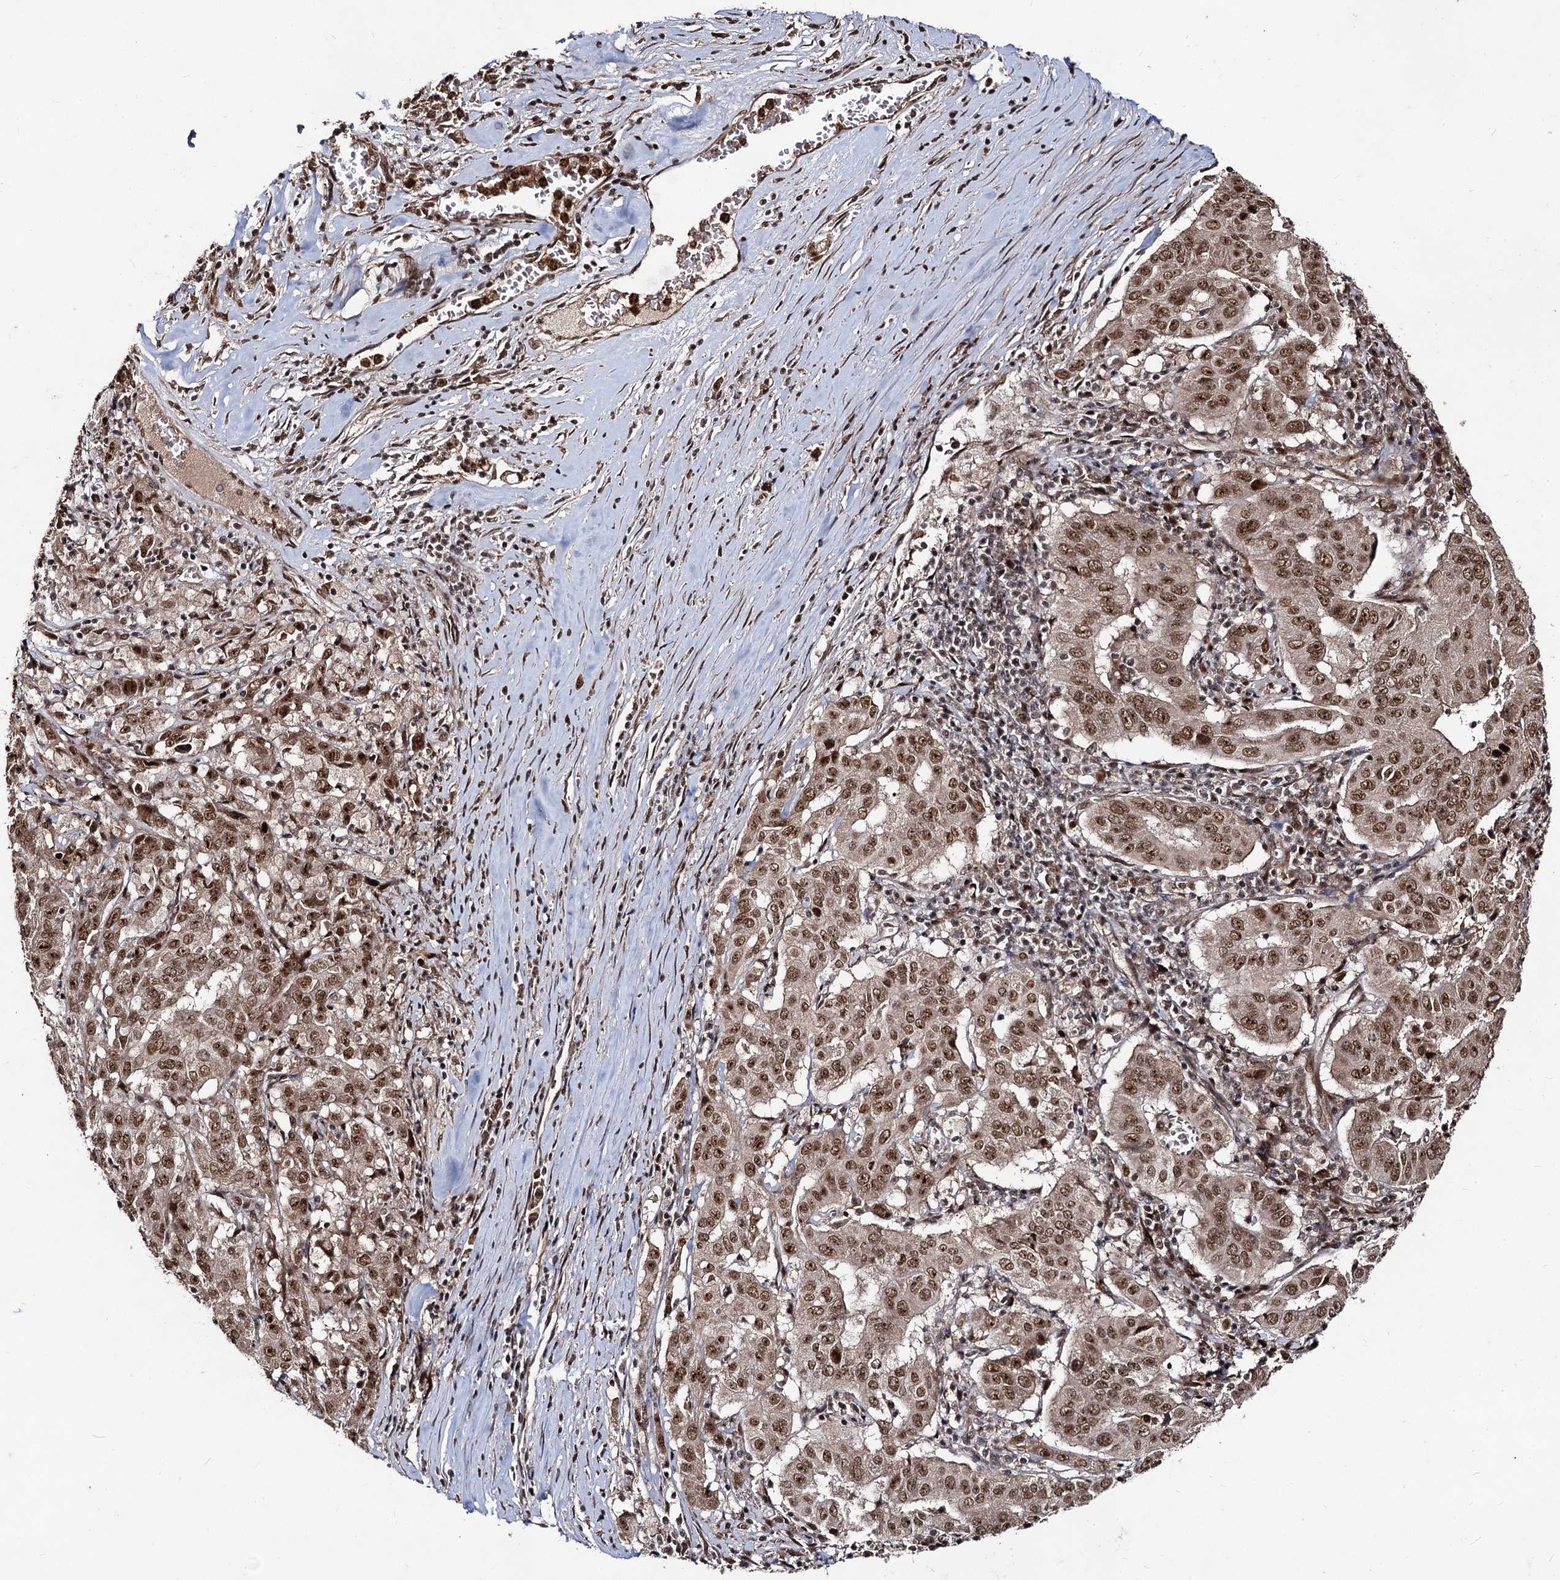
{"staining": {"intensity": "moderate", "quantity": ">75%", "location": "nuclear"}, "tissue": "pancreatic cancer", "cell_type": "Tumor cells", "image_type": "cancer", "snomed": [{"axis": "morphology", "description": "Adenocarcinoma, NOS"}, {"axis": "topography", "description": "Pancreas"}], "caption": "Approximately >75% of tumor cells in human pancreatic adenocarcinoma show moderate nuclear protein positivity as visualized by brown immunohistochemical staining.", "gene": "SFSWAP", "patient": {"sex": "male", "age": 63}}